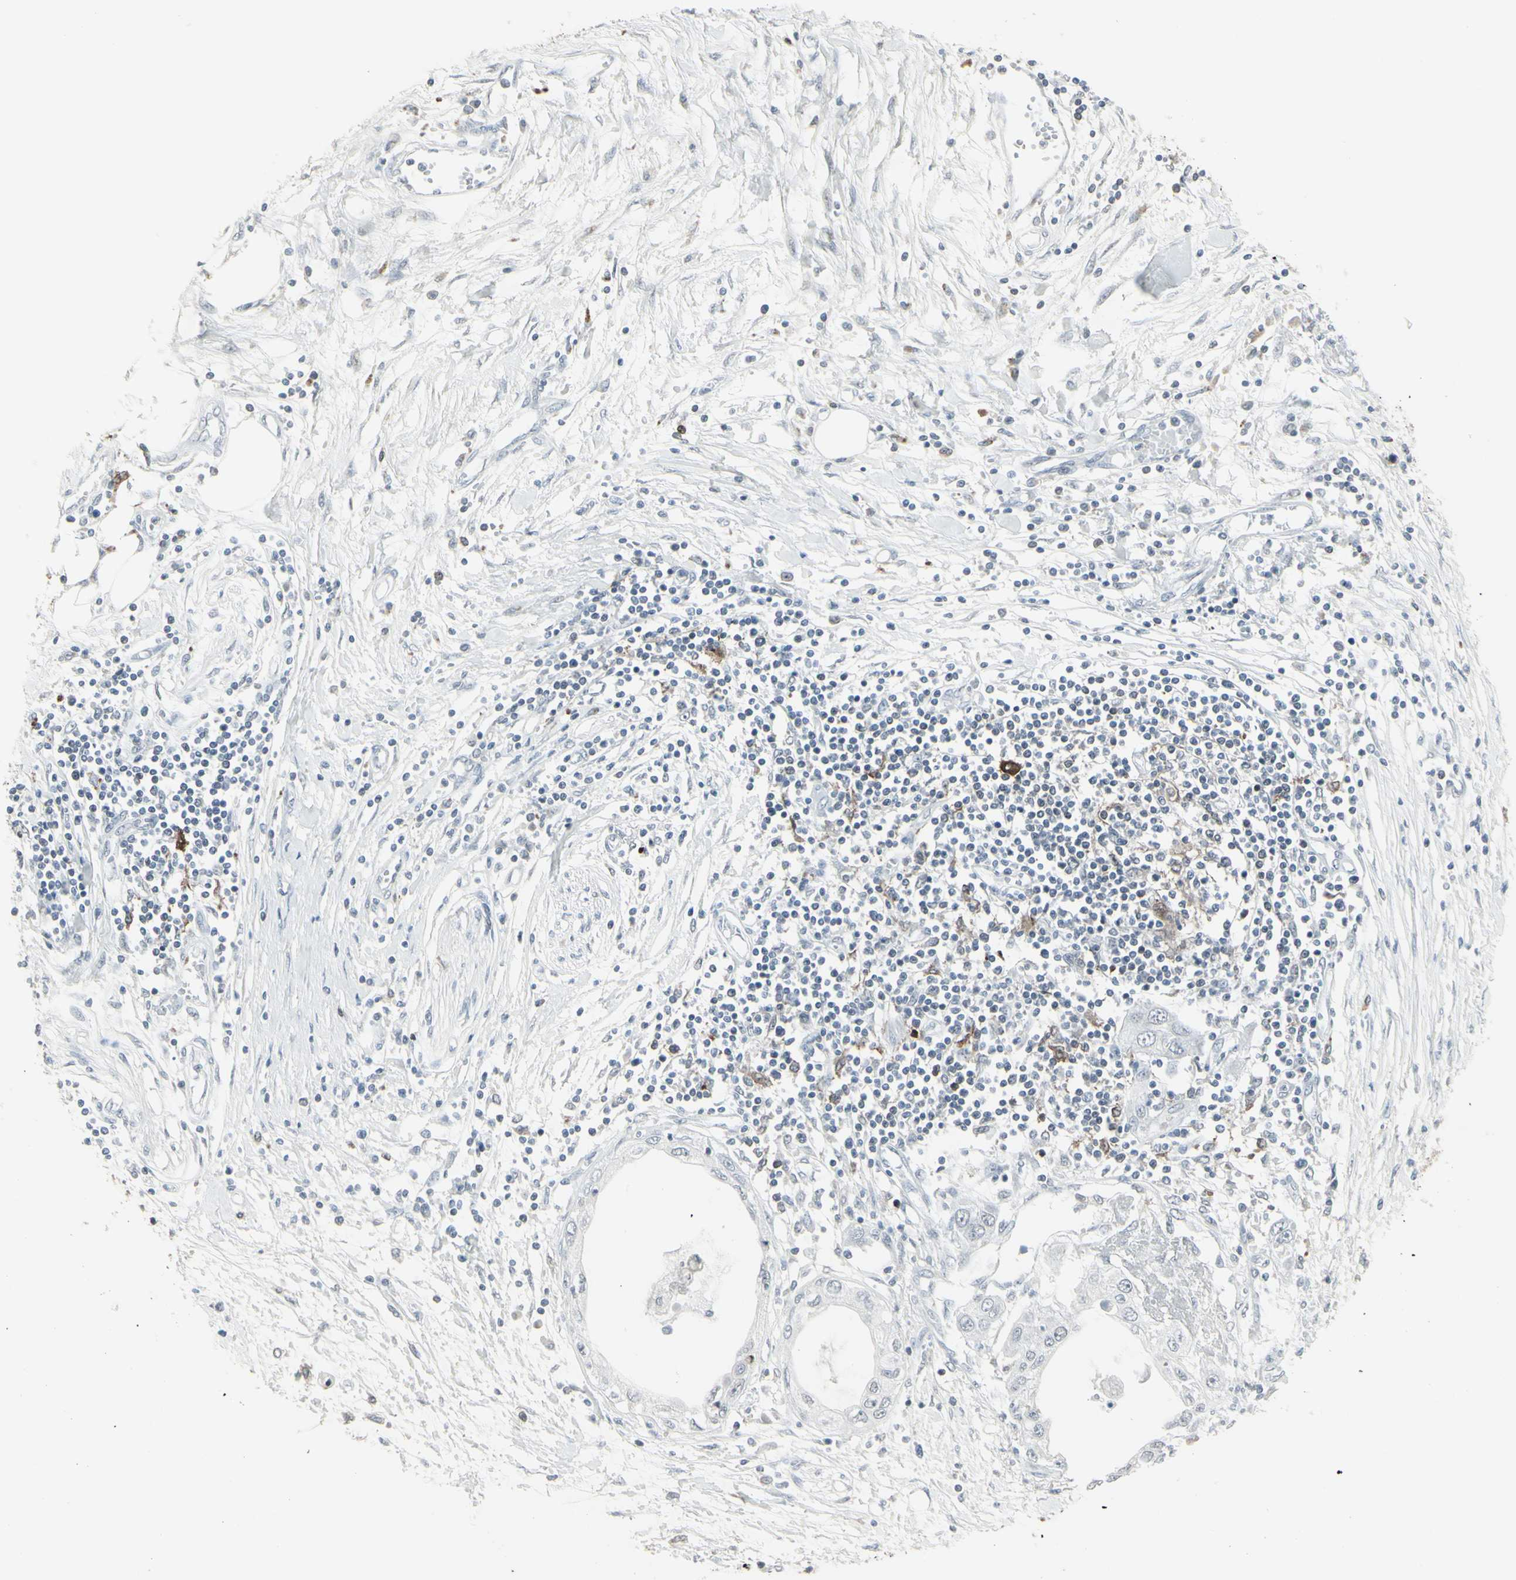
{"staining": {"intensity": "negative", "quantity": "none", "location": "none"}, "tissue": "pancreatic cancer", "cell_type": "Tumor cells", "image_type": "cancer", "snomed": [{"axis": "morphology", "description": "Adenocarcinoma, NOS"}, {"axis": "topography", "description": "Pancreas"}], "caption": "This is an immunohistochemistry histopathology image of pancreatic cancer. There is no positivity in tumor cells.", "gene": "SAMSN1", "patient": {"sex": "female", "age": 70}}